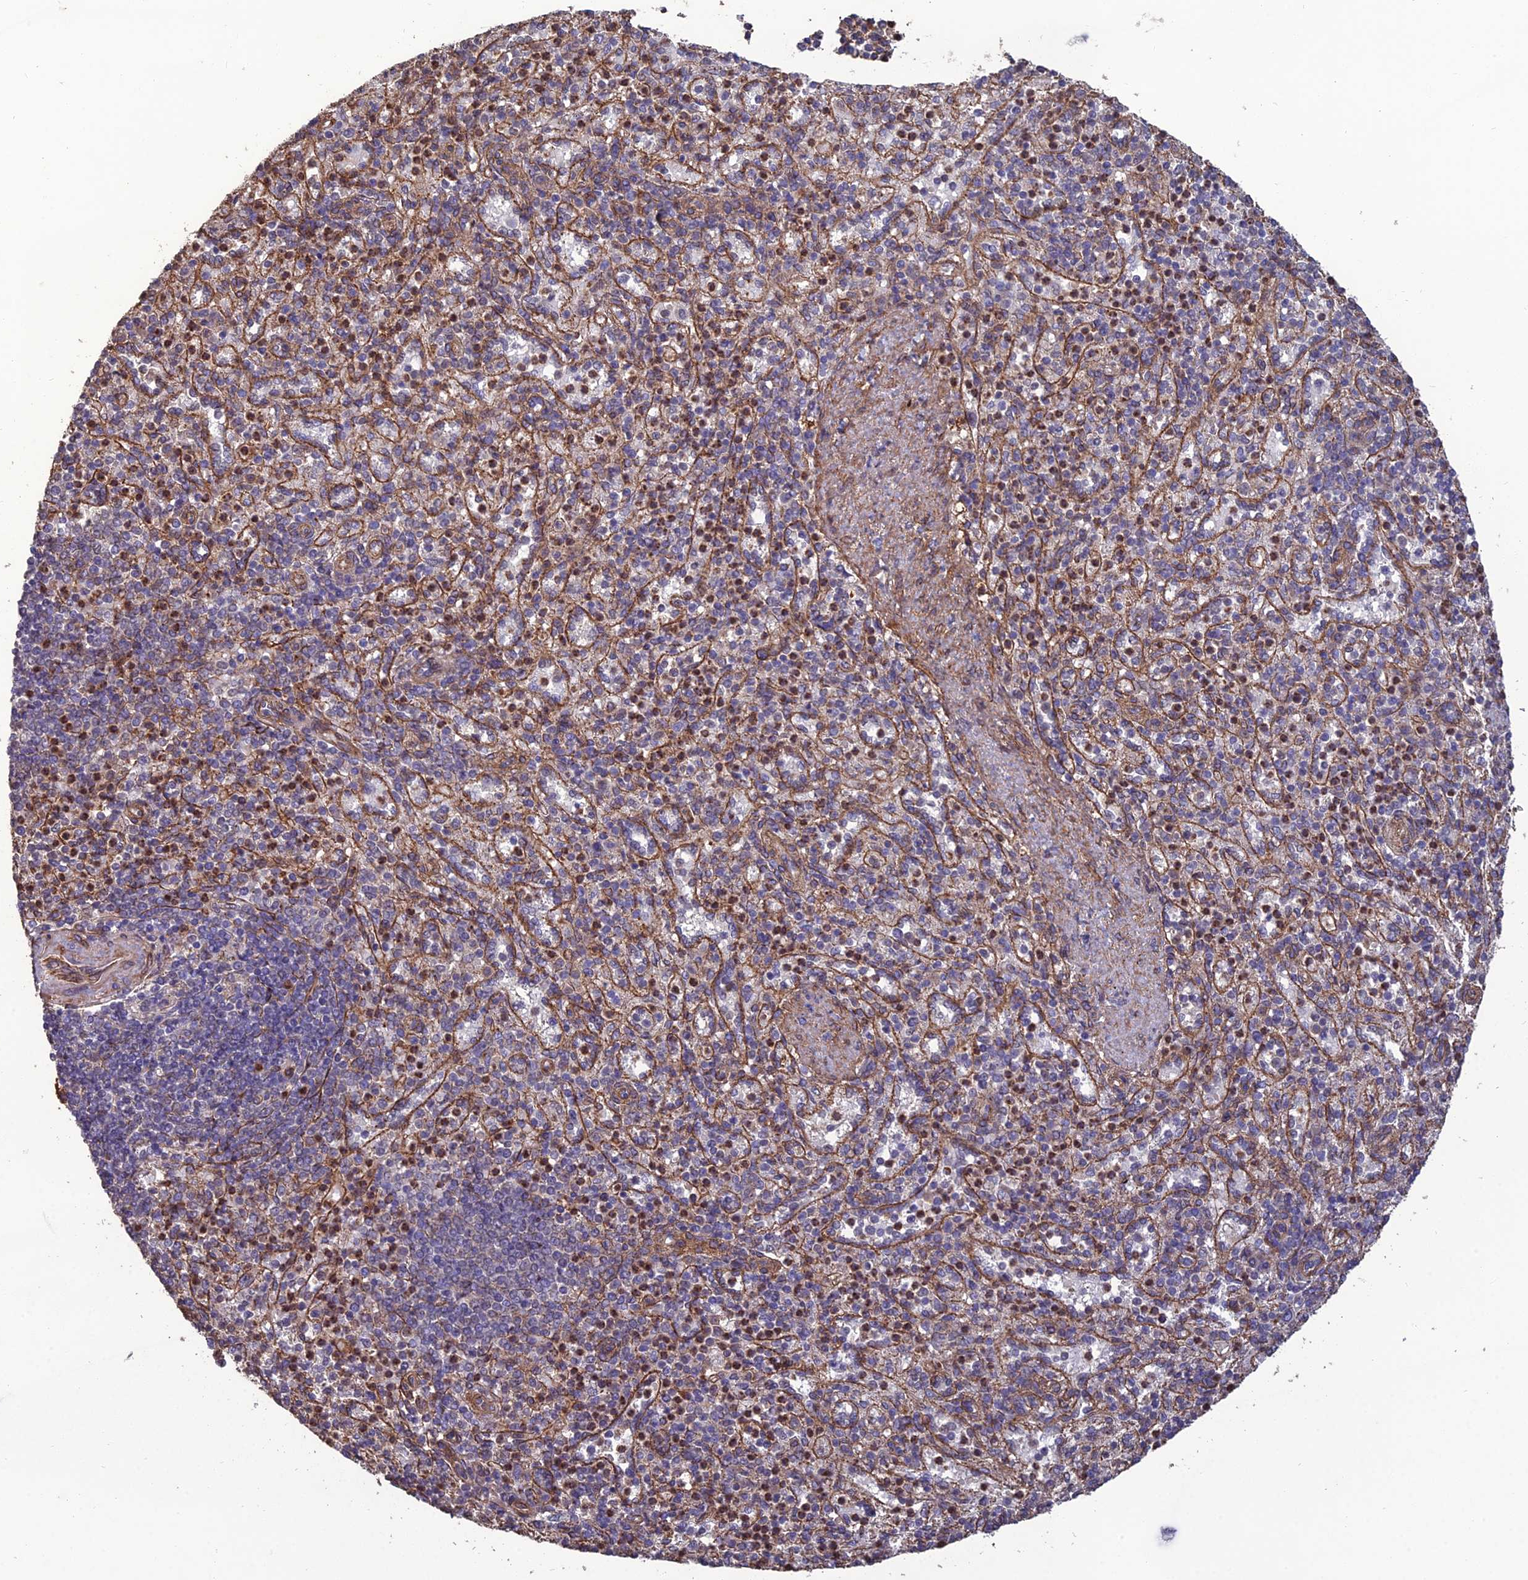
{"staining": {"intensity": "moderate", "quantity": "<25%", "location": "cytoplasmic/membranous,nuclear"}, "tissue": "spleen", "cell_type": "Cells in red pulp", "image_type": "normal", "snomed": [{"axis": "morphology", "description": "Normal tissue, NOS"}, {"axis": "topography", "description": "Spleen"}], "caption": "Protein staining of normal spleen displays moderate cytoplasmic/membranous,nuclear positivity in about <25% of cells in red pulp.", "gene": "ATP6V0A2", "patient": {"sex": "female", "age": 74}}